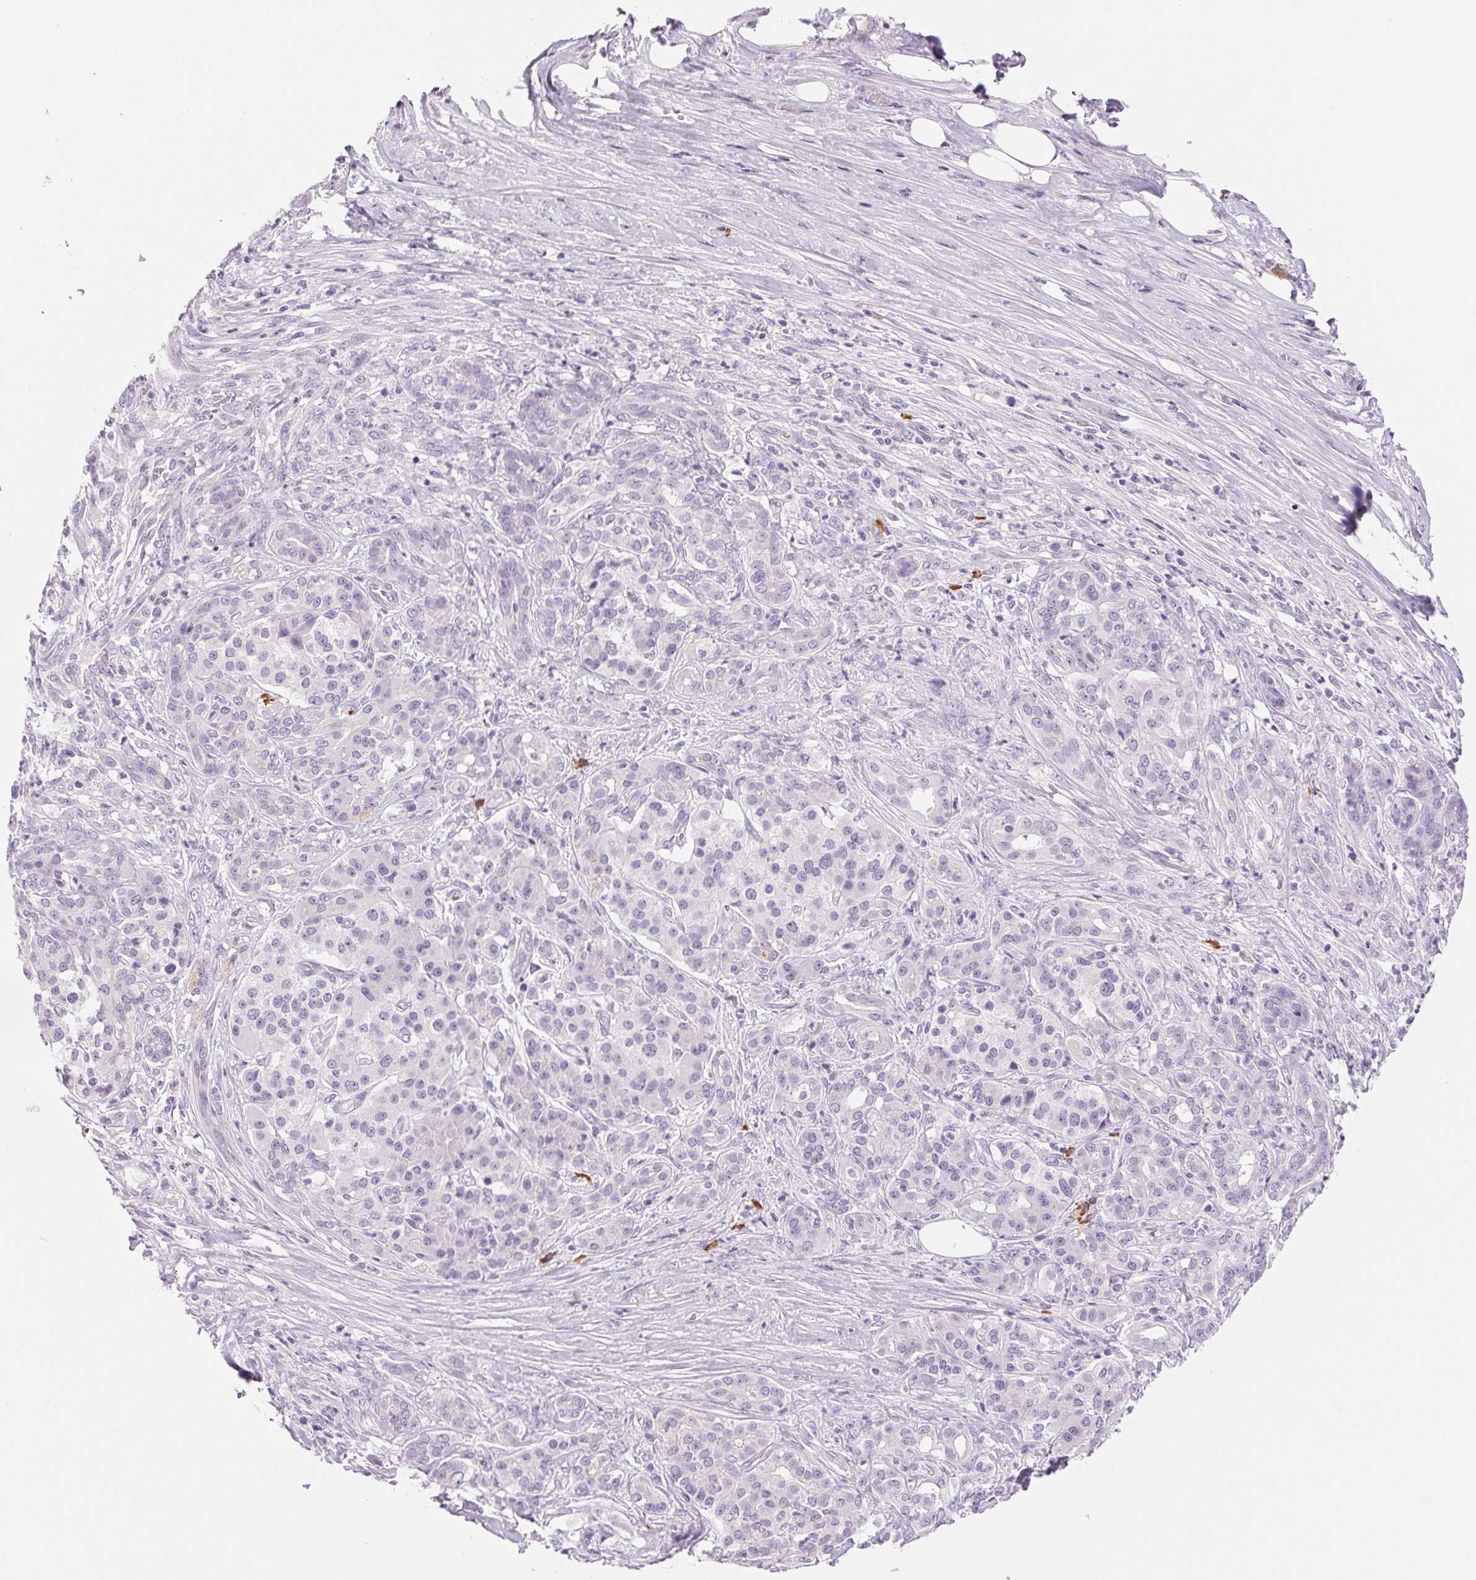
{"staining": {"intensity": "negative", "quantity": "none", "location": "none"}, "tissue": "pancreatic cancer", "cell_type": "Tumor cells", "image_type": "cancer", "snomed": [{"axis": "morphology", "description": "Normal tissue, NOS"}, {"axis": "morphology", "description": "Inflammation, NOS"}, {"axis": "morphology", "description": "Adenocarcinoma, NOS"}, {"axis": "topography", "description": "Pancreas"}], "caption": "Tumor cells show no significant staining in pancreatic cancer (adenocarcinoma). Brightfield microscopy of immunohistochemistry (IHC) stained with DAB (brown) and hematoxylin (blue), captured at high magnification.", "gene": "IFIT1B", "patient": {"sex": "male", "age": 57}}